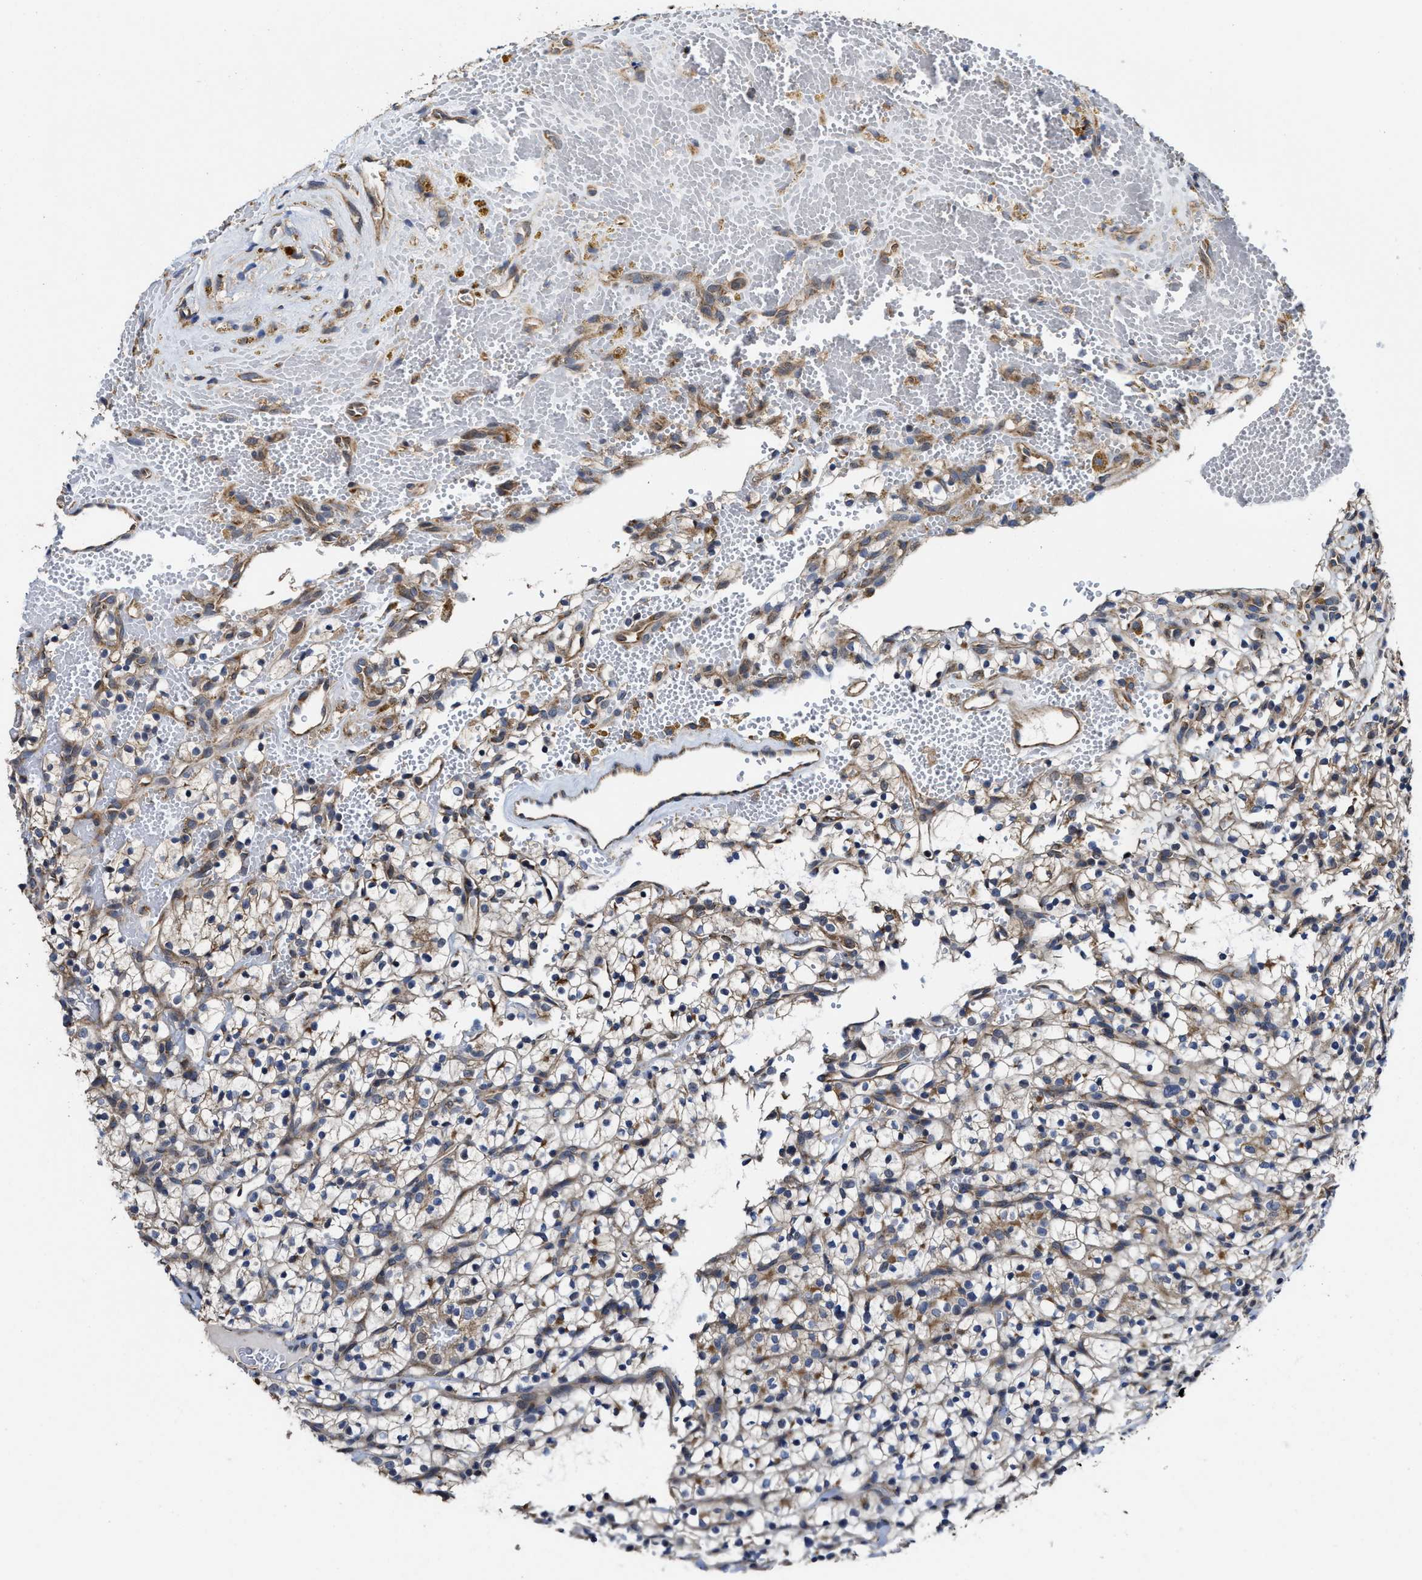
{"staining": {"intensity": "moderate", "quantity": ">75%", "location": "cytoplasmic/membranous"}, "tissue": "renal cancer", "cell_type": "Tumor cells", "image_type": "cancer", "snomed": [{"axis": "morphology", "description": "Adenocarcinoma, NOS"}, {"axis": "topography", "description": "Kidney"}], "caption": "A brown stain highlights moderate cytoplasmic/membranous expression of a protein in adenocarcinoma (renal) tumor cells.", "gene": "TRAF6", "patient": {"sex": "female", "age": 57}}